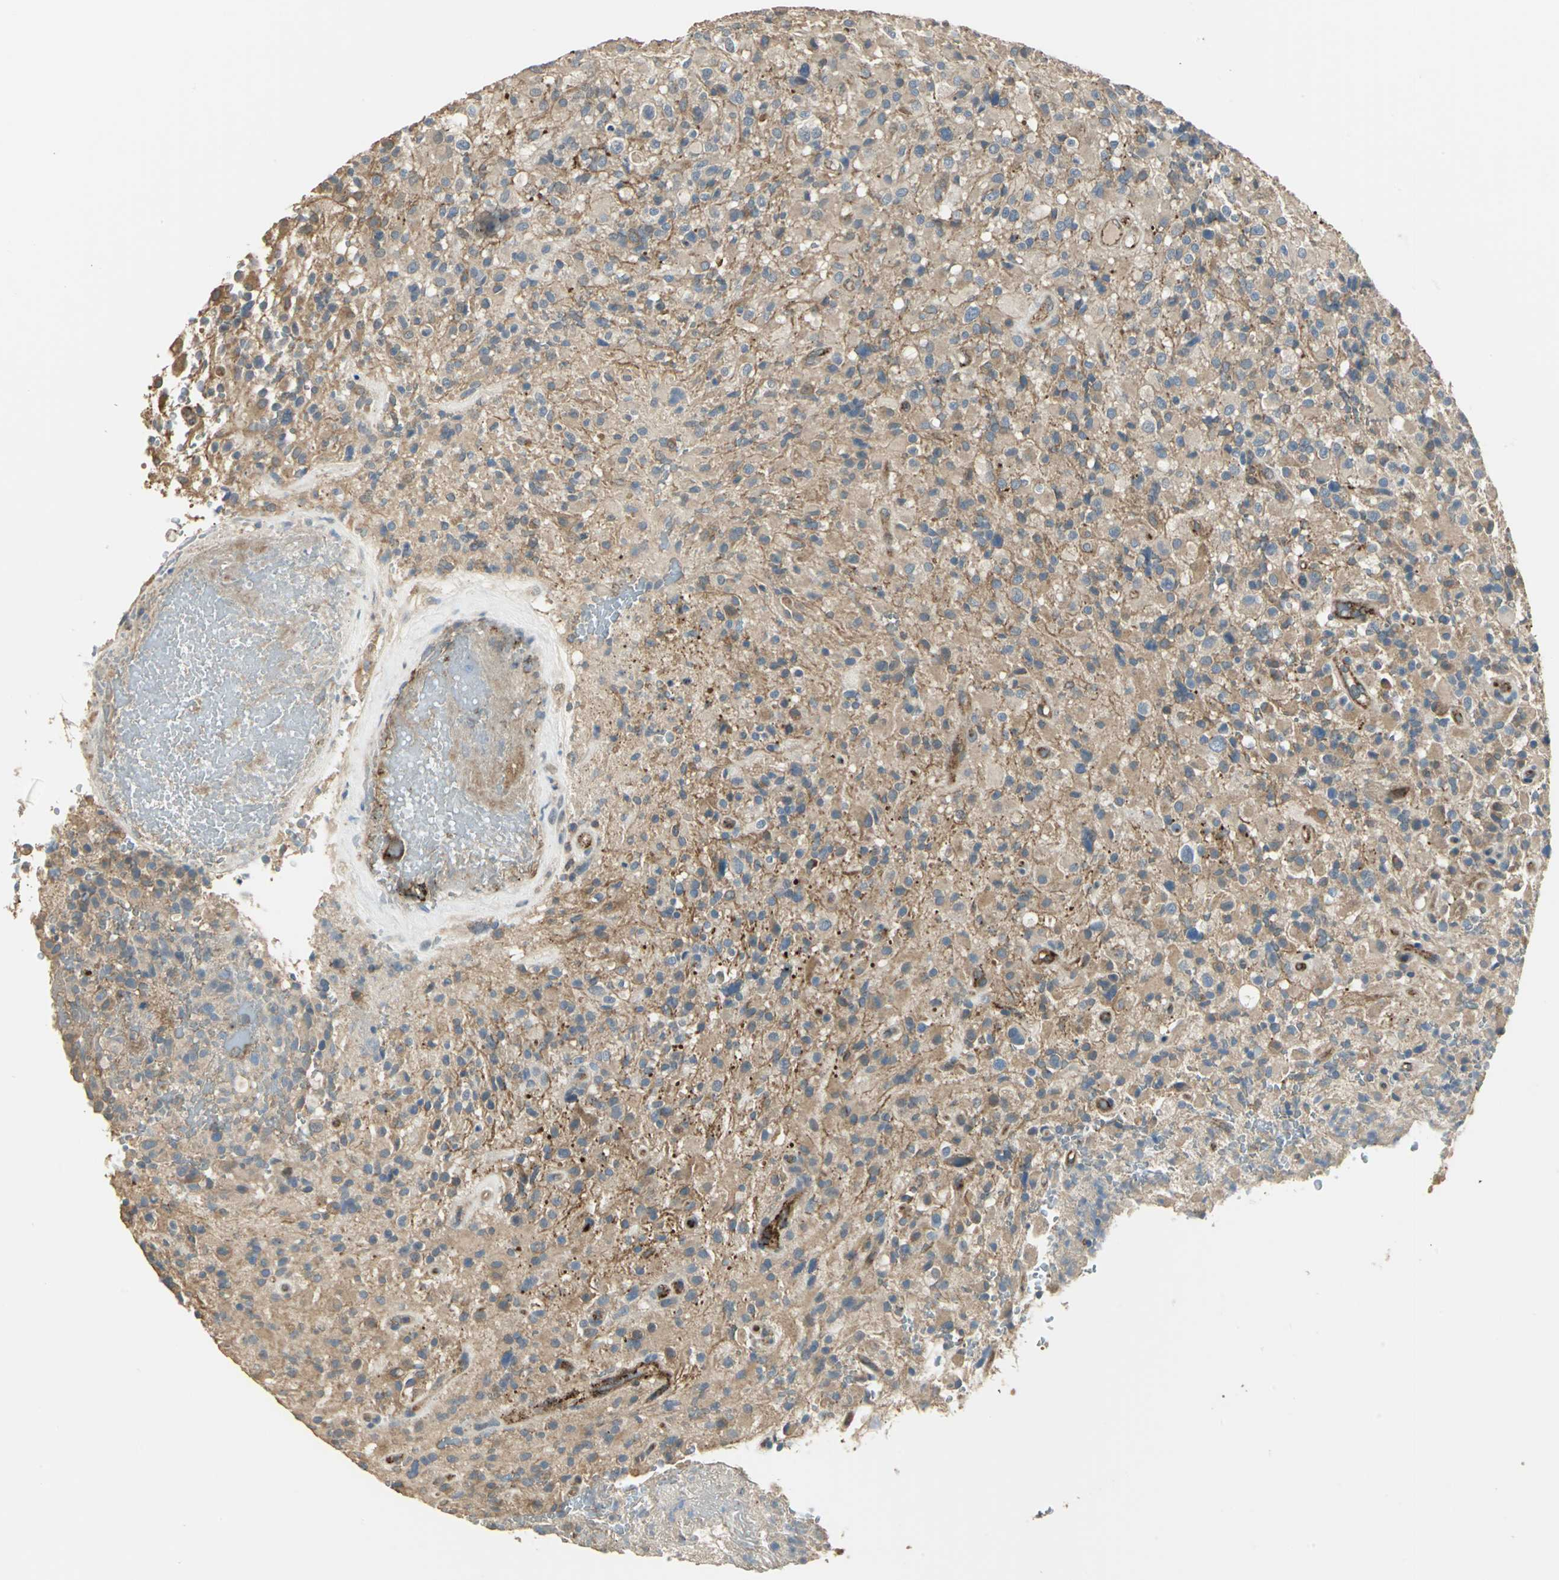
{"staining": {"intensity": "moderate", "quantity": "25%-75%", "location": "cytoplasmic/membranous"}, "tissue": "glioma", "cell_type": "Tumor cells", "image_type": "cancer", "snomed": [{"axis": "morphology", "description": "Glioma, malignant, High grade"}, {"axis": "topography", "description": "Brain"}], "caption": "Malignant glioma (high-grade) stained with a brown dye displays moderate cytoplasmic/membranous positive staining in approximately 25%-75% of tumor cells.", "gene": "RAPGEF1", "patient": {"sex": "male", "age": 71}}